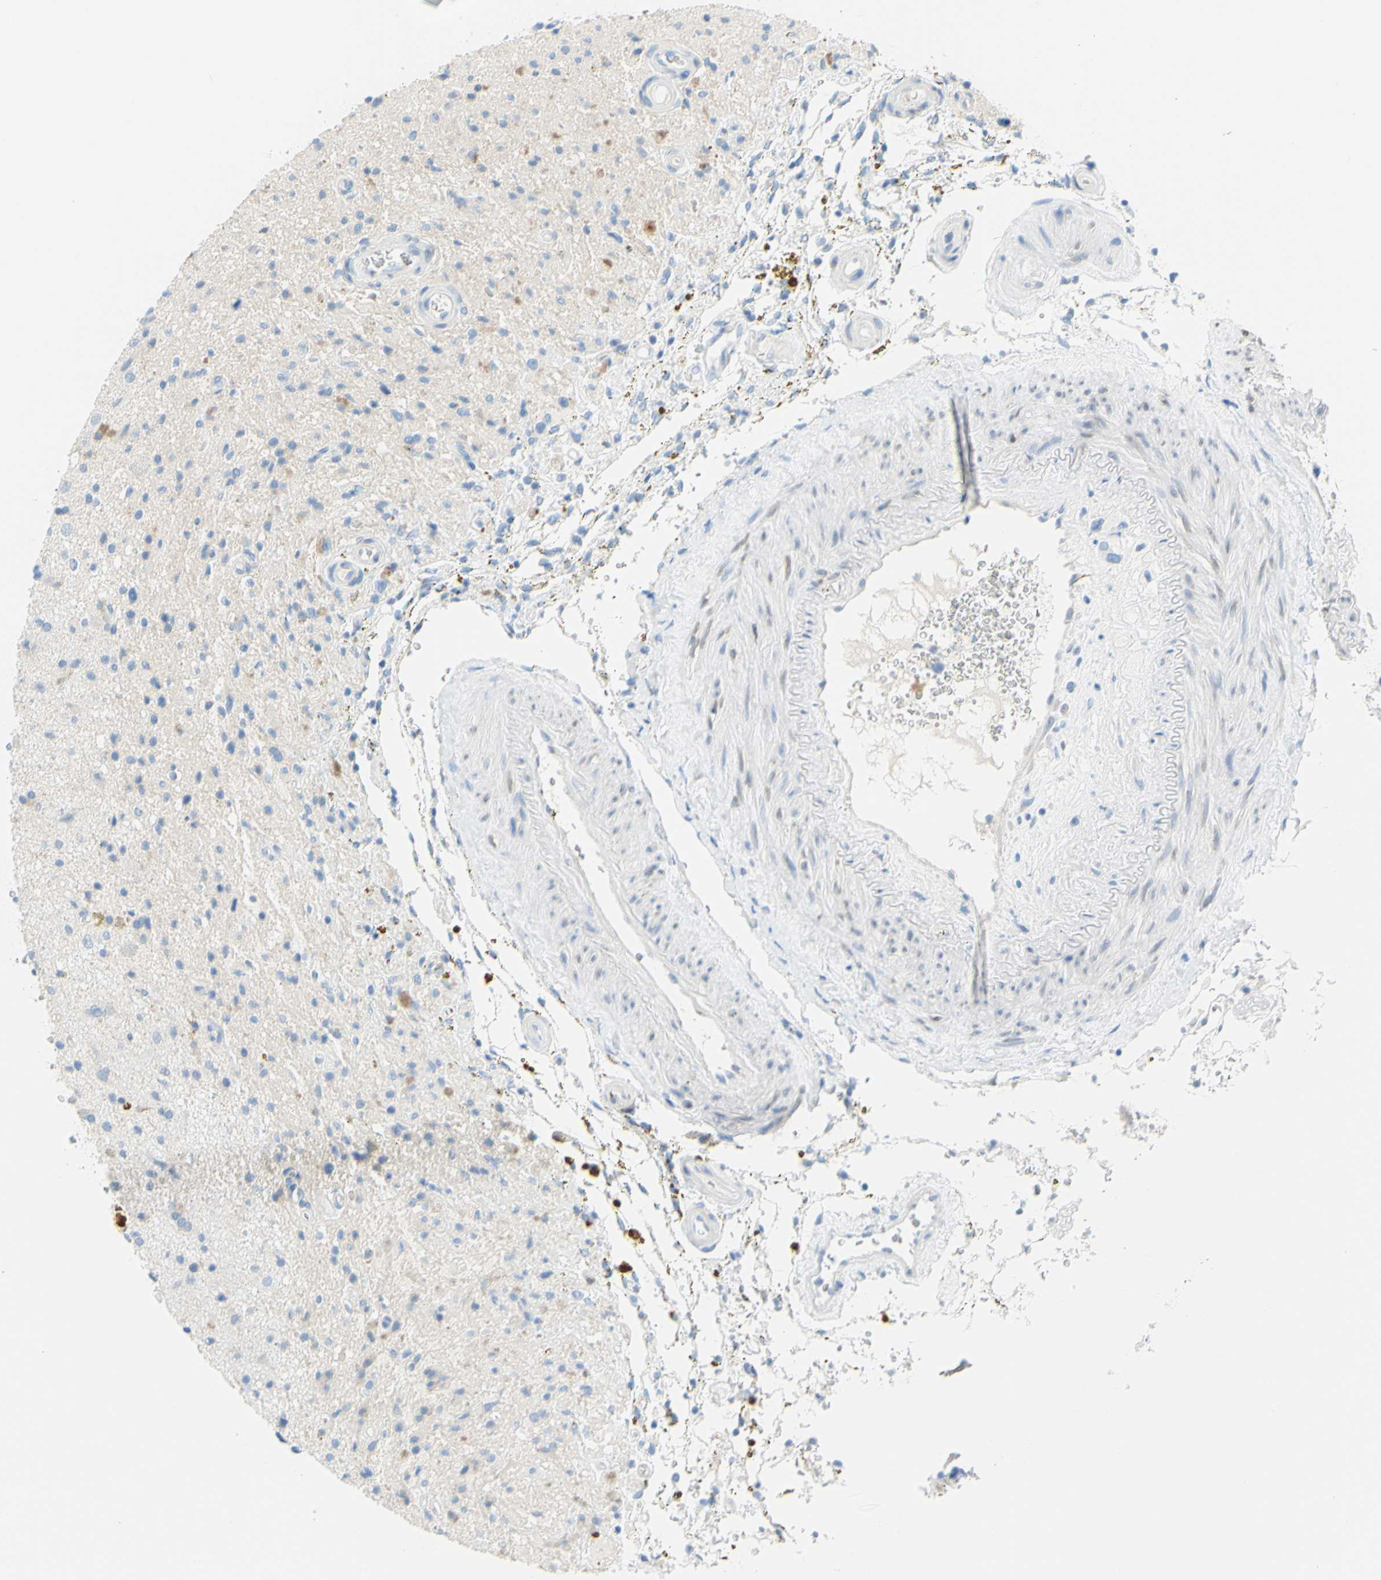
{"staining": {"intensity": "negative", "quantity": "none", "location": "none"}, "tissue": "glioma", "cell_type": "Tumor cells", "image_type": "cancer", "snomed": [{"axis": "morphology", "description": "Glioma, malignant, High grade"}, {"axis": "topography", "description": "Brain"}], "caption": "Immunohistochemistry (IHC) of human malignant high-grade glioma reveals no positivity in tumor cells. (Immunohistochemistry, brightfield microscopy, high magnification).", "gene": "DCT", "patient": {"sex": "male", "age": 33}}